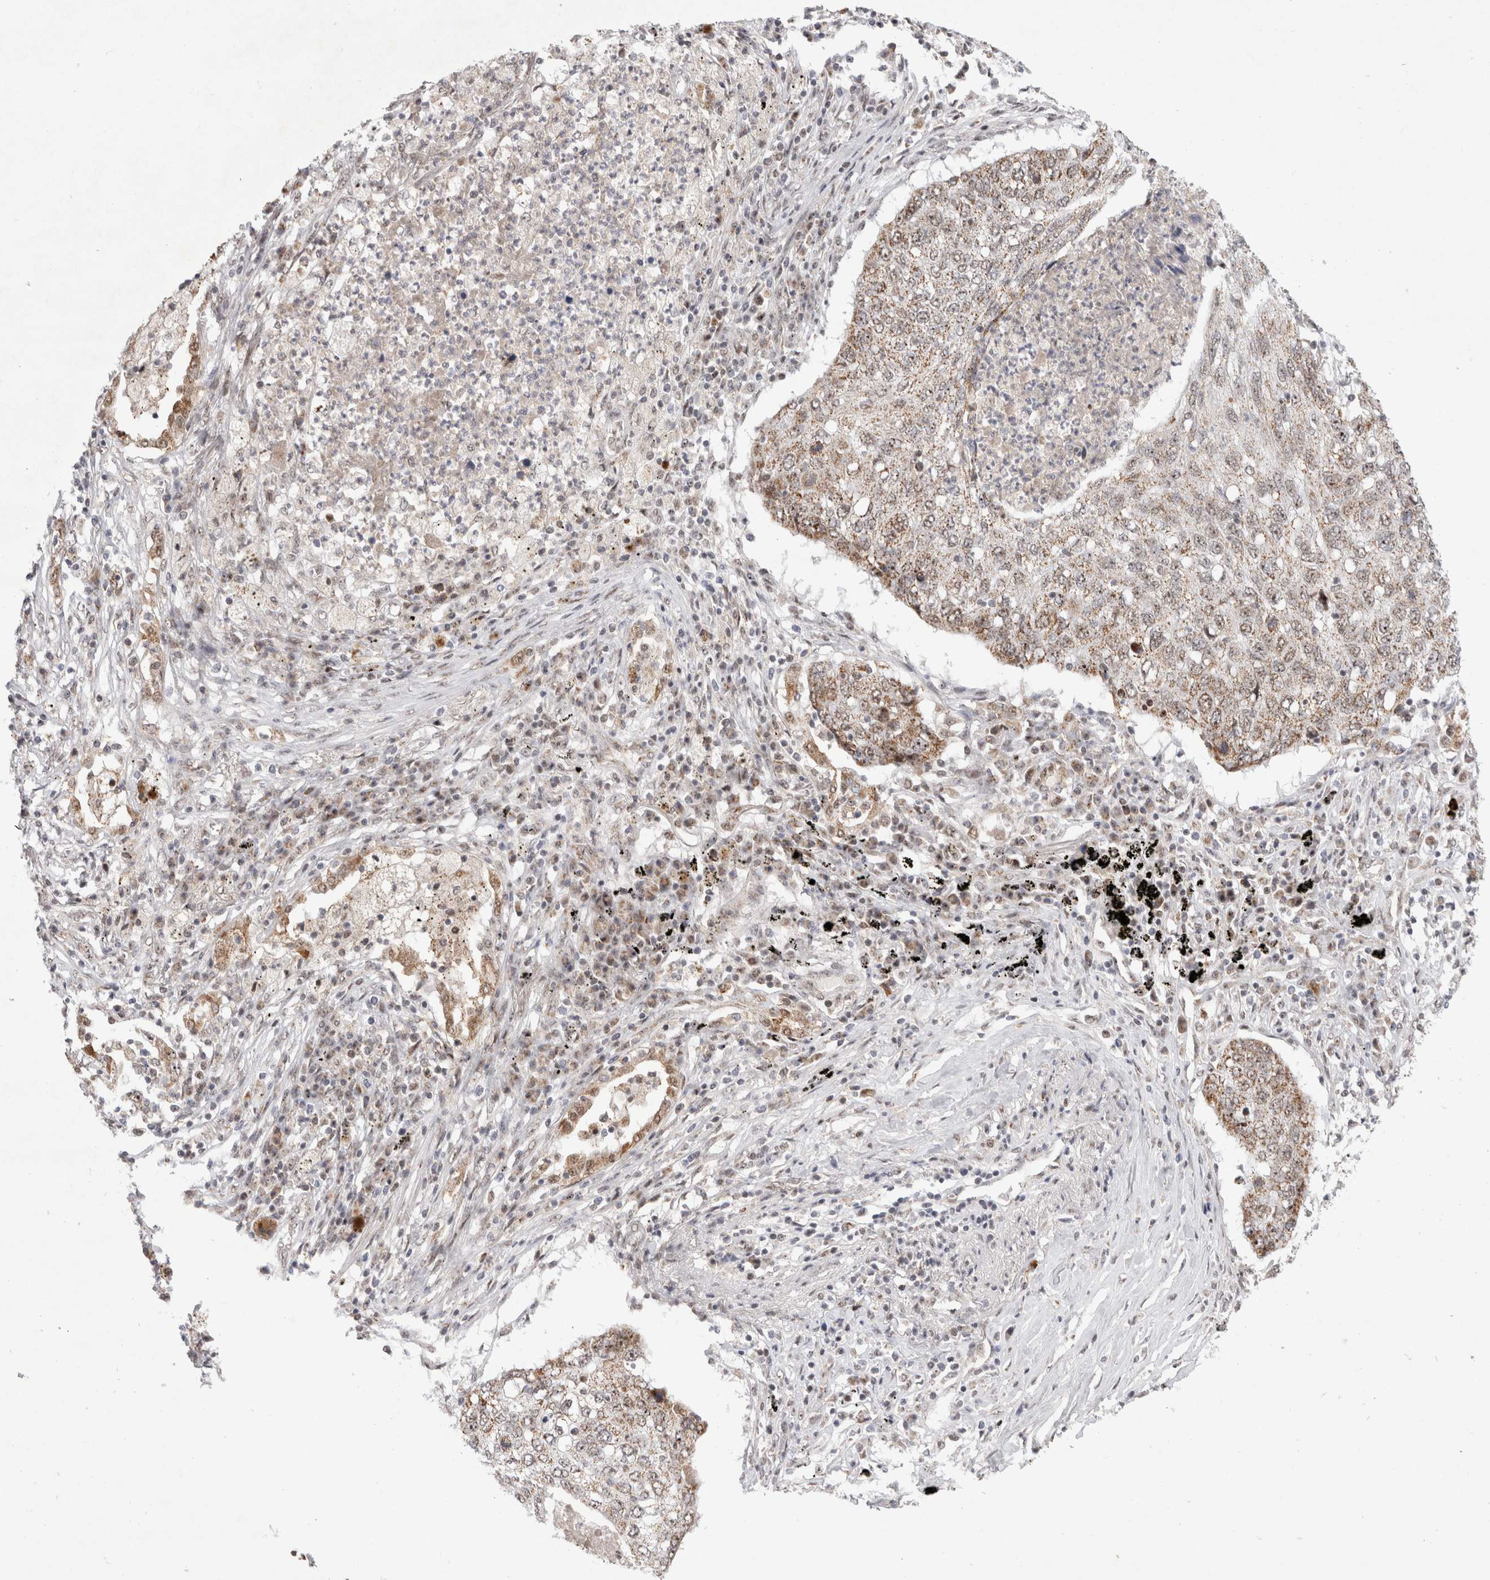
{"staining": {"intensity": "weak", "quantity": ">75%", "location": "cytoplasmic/membranous,nuclear"}, "tissue": "lung cancer", "cell_type": "Tumor cells", "image_type": "cancer", "snomed": [{"axis": "morphology", "description": "Squamous cell carcinoma, NOS"}, {"axis": "topography", "description": "Lung"}], "caption": "Immunohistochemistry (IHC) (DAB (3,3'-diaminobenzidine)) staining of human lung squamous cell carcinoma shows weak cytoplasmic/membranous and nuclear protein positivity in about >75% of tumor cells. The staining was performed using DAB, with brown indicating positive protein expression. Nuclei are stained blue with hematoxylin.", "gene": "MRPL37", "patient": {"sex": "female", "age": 63}}